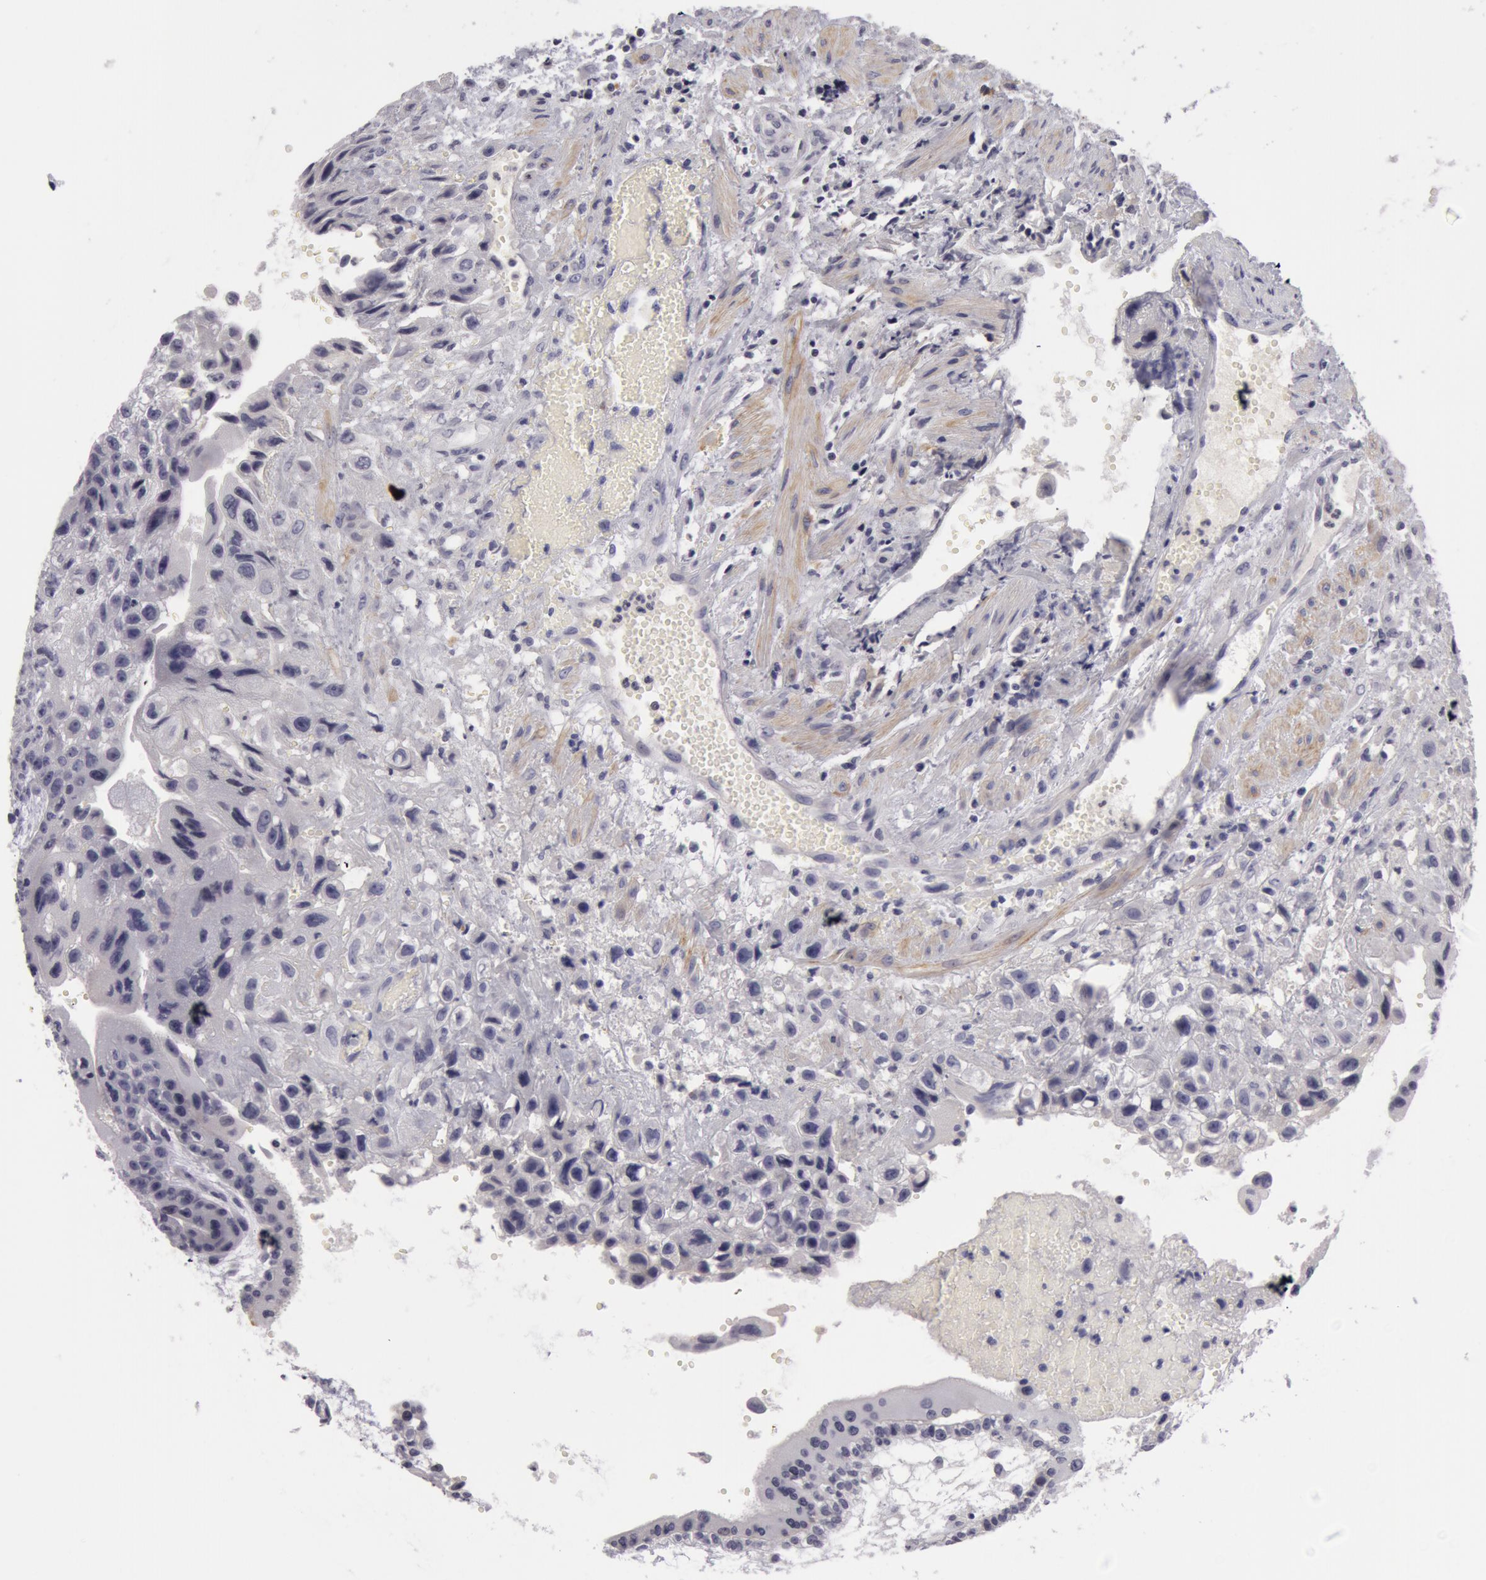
{"staining": {"intensity": "negative", "quantity": "none", "location": "none"}, "tissue": "placenta", "cell_type": "Decidual cells", "image_type": "normal", "snomed": [{"axis": "morphology", "description": "Normal tissue, NOS"}, {"axis": "topography", "description": "Placenta"}], "caption": "High power microscopy micrograph of an immunohistochemistry histopathology image of benign placenta, revealing no significant positivity in decidual cells.", "gene": "NLGN4X", "patient": {"sex": "female", "age": 34}}